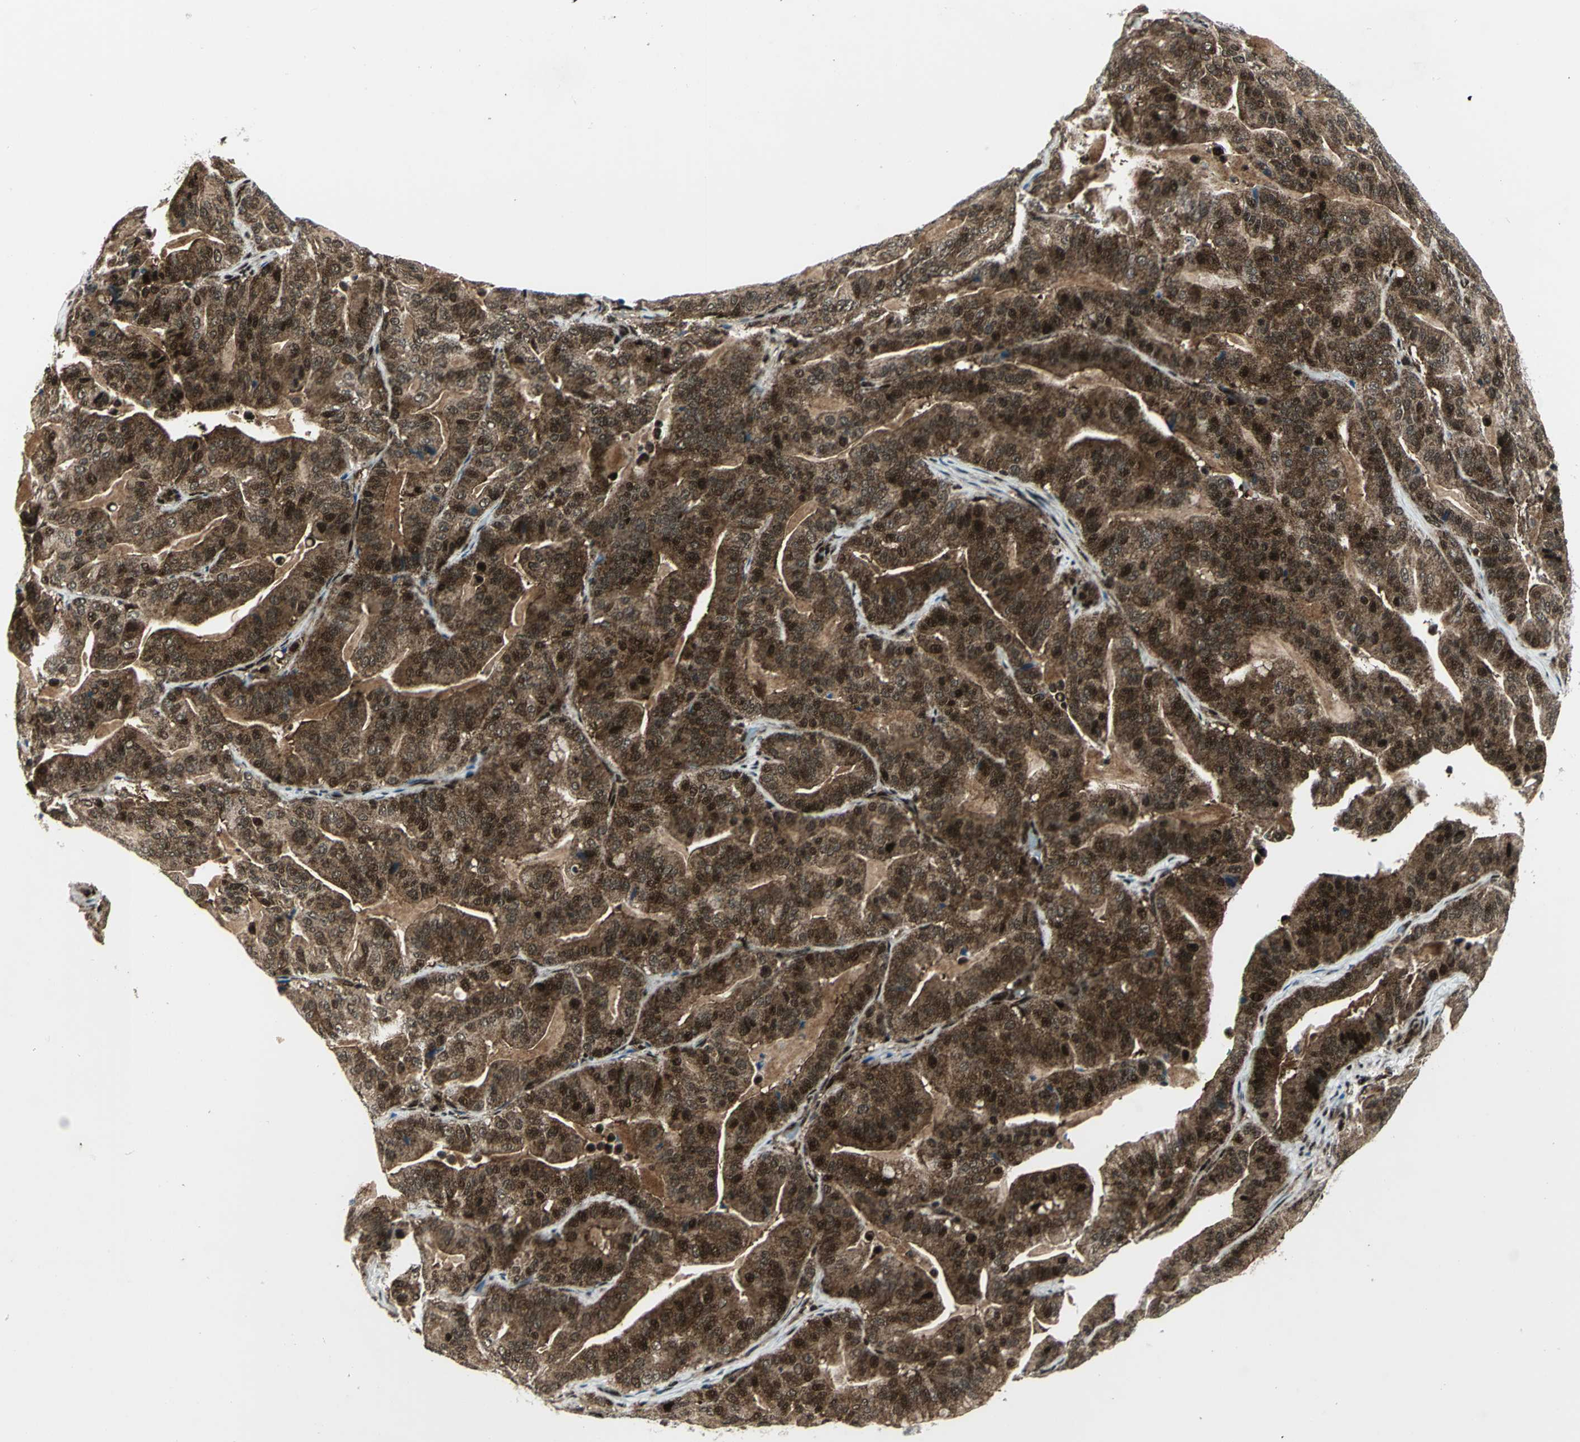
{"staining": {"intensity": "strong", "quantity": ">75%", "location": "cytoplasmic/membranous,nuclear"}, "tissue": "pancreatic cancer", "cell_type": "Tumor cells", "image_type": "cancer", "snomed": [{"axis": "morphology", "description": "Adenocarcinoma, NOS"}, {"axis": "topography", "description": "Pancreas"}], "caption": "An image of human pancreatic cancer (adenocarcinoma) stained for a protein exhibits strong cytoplasmic/membranous and nuclear brown staining in tumor cells.", "gene": "COPS5", "patient": {"sex": "male", "age": 63}}